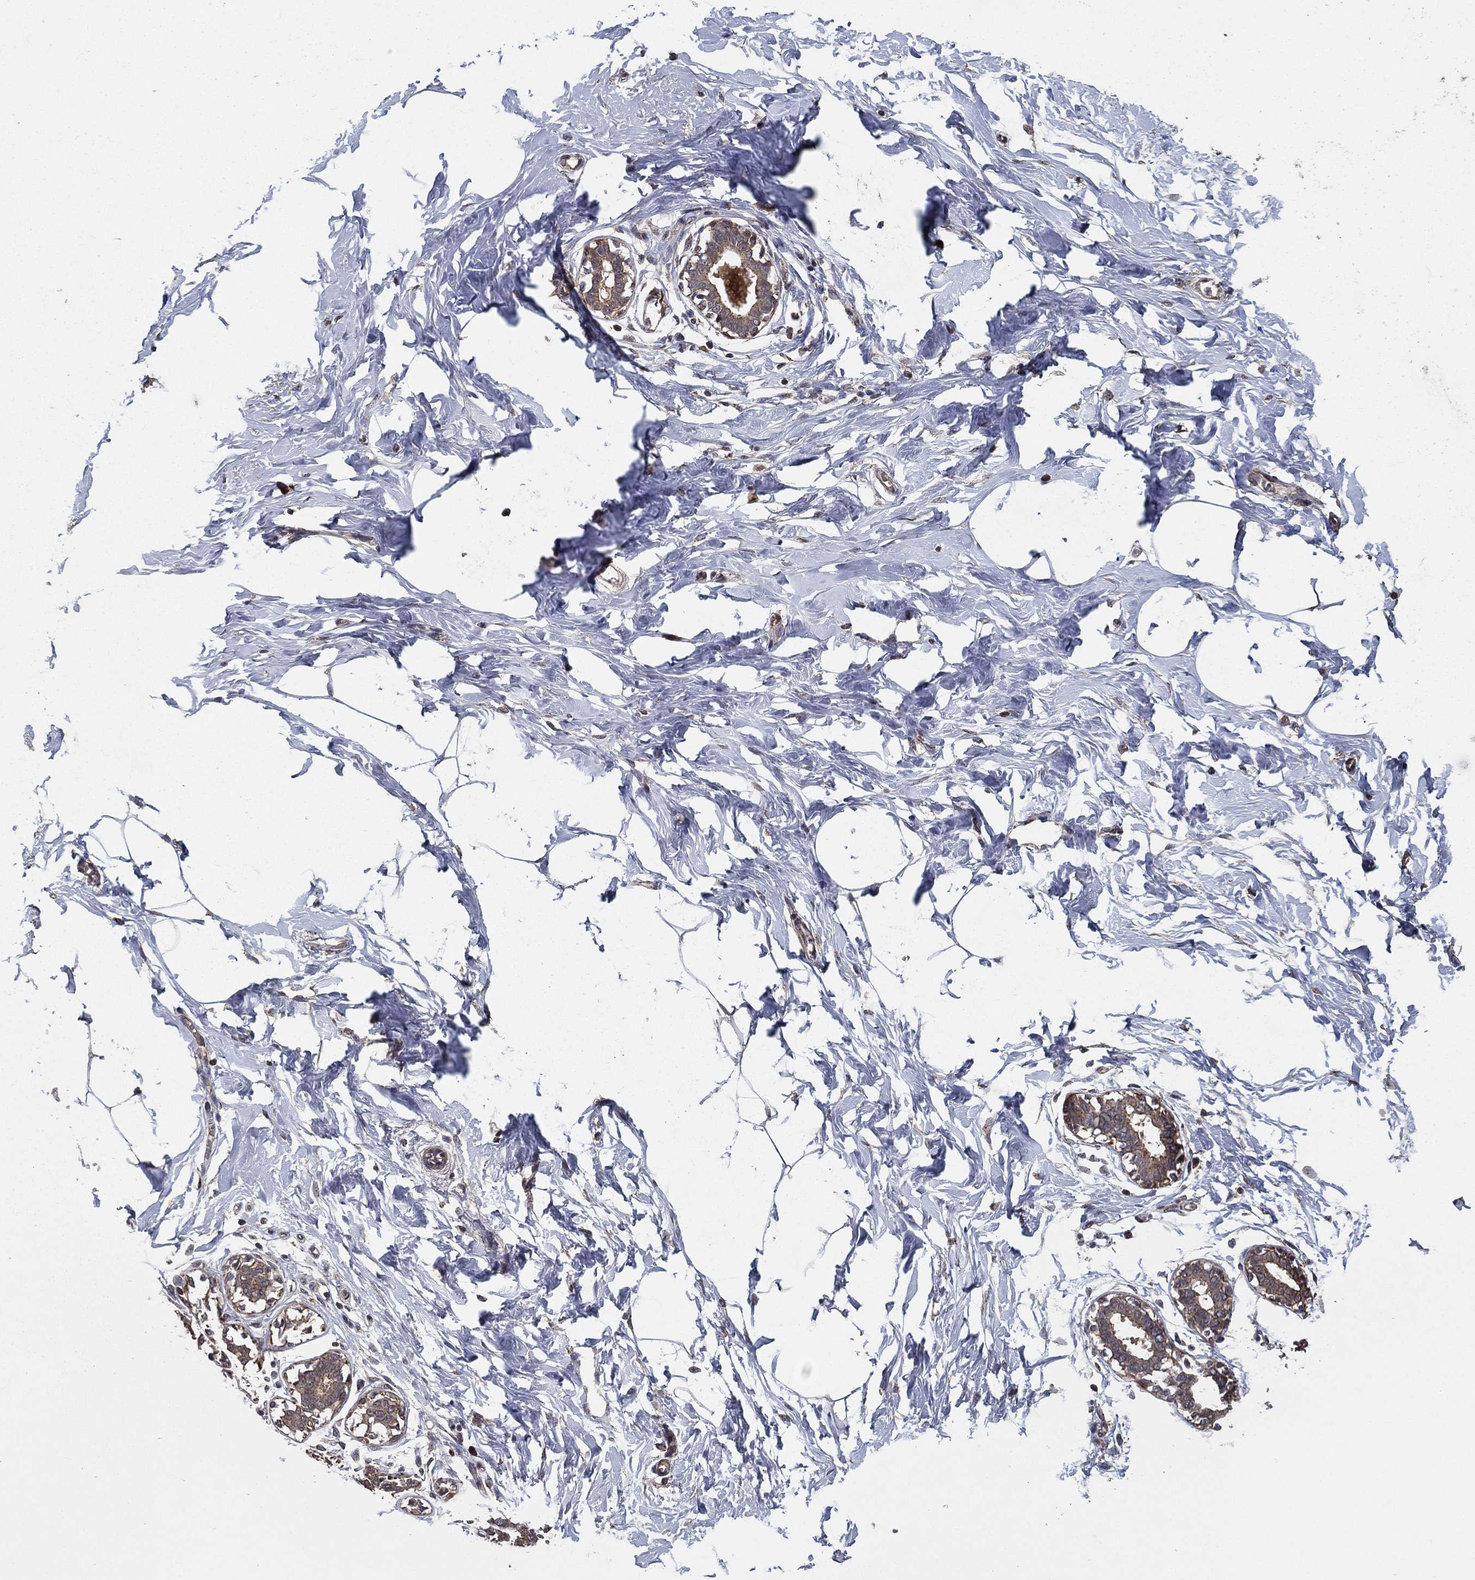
{"staining": {"intensity": "negative", "quantity": "none", "location": "none"}, "tissue": "breast", "cell_type": "Adipocytes", "image_type": "normal", "snomed": [{"axis": "morphology", "description": "Normal tissue, NOS"}, {"axis": "morphology", "description": "Lobular carcinoma, in situ"}, {"axis": "topography", "description": "Breast"}], "caption": "Immunohistochemistry (IHC) of unremarkable human breast shows no staining in adipocytes.", "gene": "PCNT", "patient": {"sex": "female", "age": 35}}